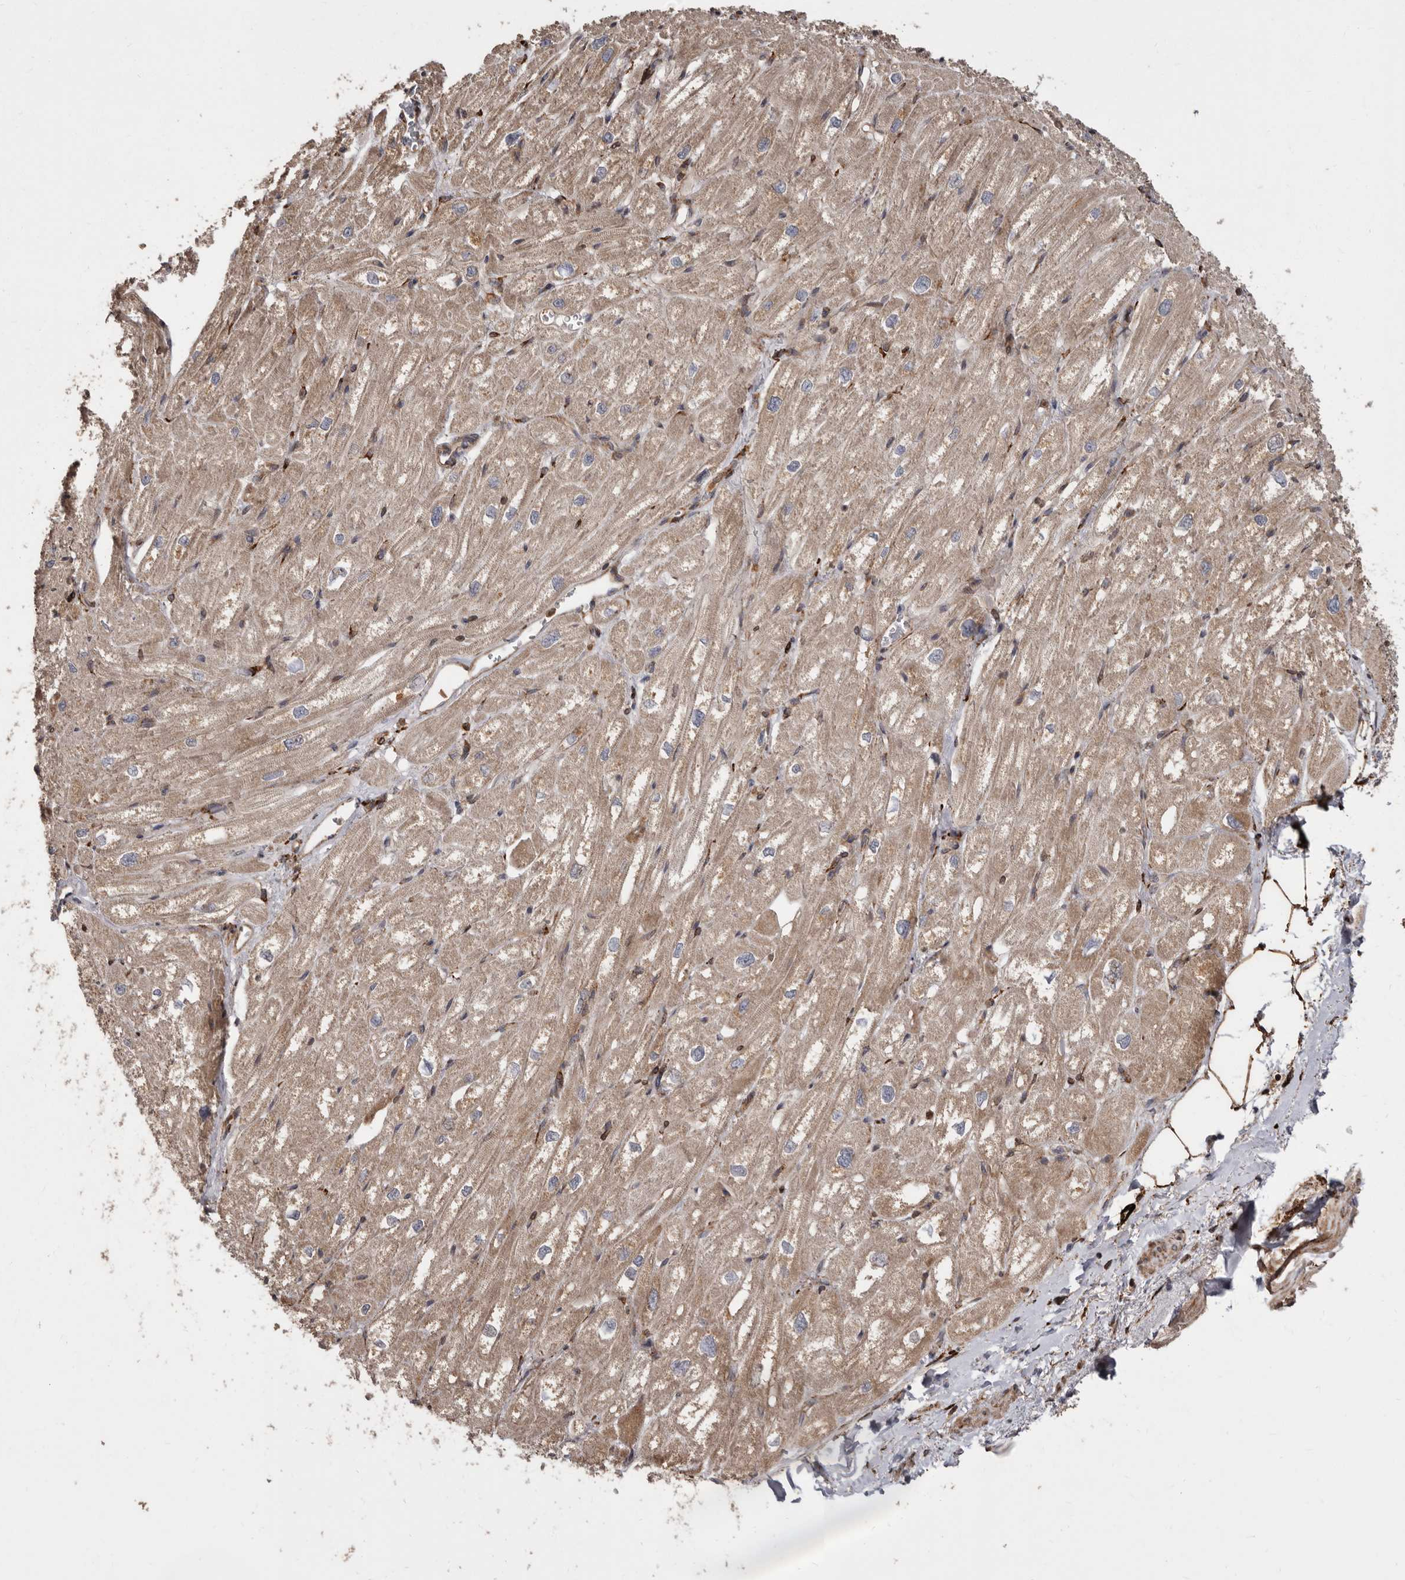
{"staining": {"intensity": "moderate", "quantity": ">75%", "location": "cytoplasmic/membranous"}, "tissue": "heart muscle", "cell_type": "Cardiomyocytes", "image_type": "normal", "snomed": [{"axis": "morphology", "description": "Normal tissue, NOS"}, {"axis": "topography", "description": "Heart"}], "caption": "The micrograph shows staining of unremarkable heart muscle, revealing moderate cytoplasmic/membranous protein staining (brown color) within cardiomyocytes.", "gene": "FLAD1", "patient": {"sex": "male", "age": 50}}